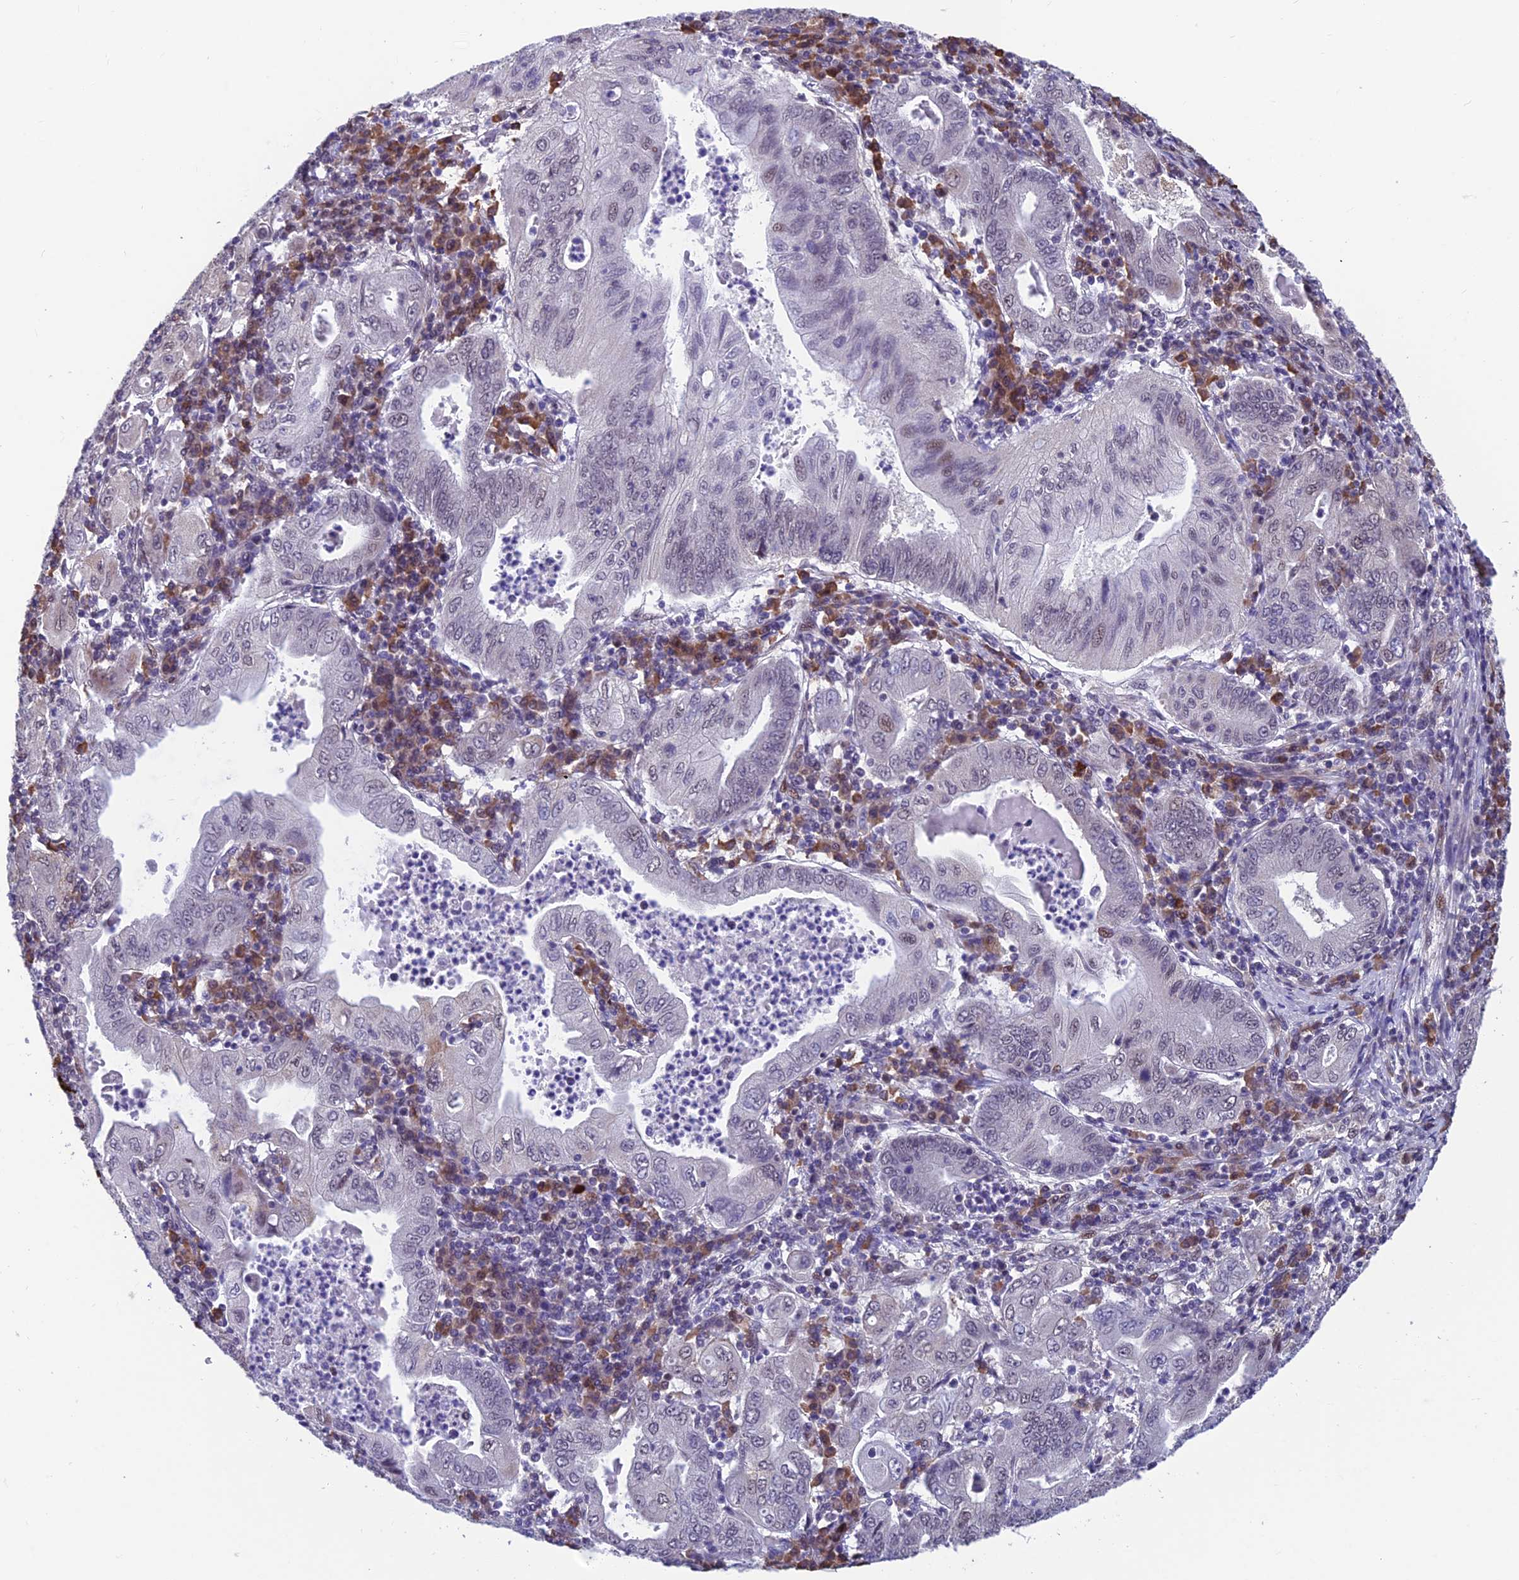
{"staining": {"intensity": "negative", "quantity": "none", "location": "none"}, "tissue": "stomach cancer", "cell_type": "Tumor cells", "image_type": "cancer", "snomed": [{"axis": "morphology", "description": "Normal tissue, NOS"}, {"axis": "morphology", "description": "Adenocarcinoma, NOS"}, {"axis": "topography", "description": "Esophagus"}, {"axis": "topography", "description": "Stomach, upper"}, {"axis": "topography", "description": "Peripheral nerve tissue"}], "caption": "This is an immunohistochemistry (IHC) image of adenocarcinoma (stomach). There is no expression in tumor cells.", "gene": "KIAA1191", "patient": {"sex": "male", "age": 62}}